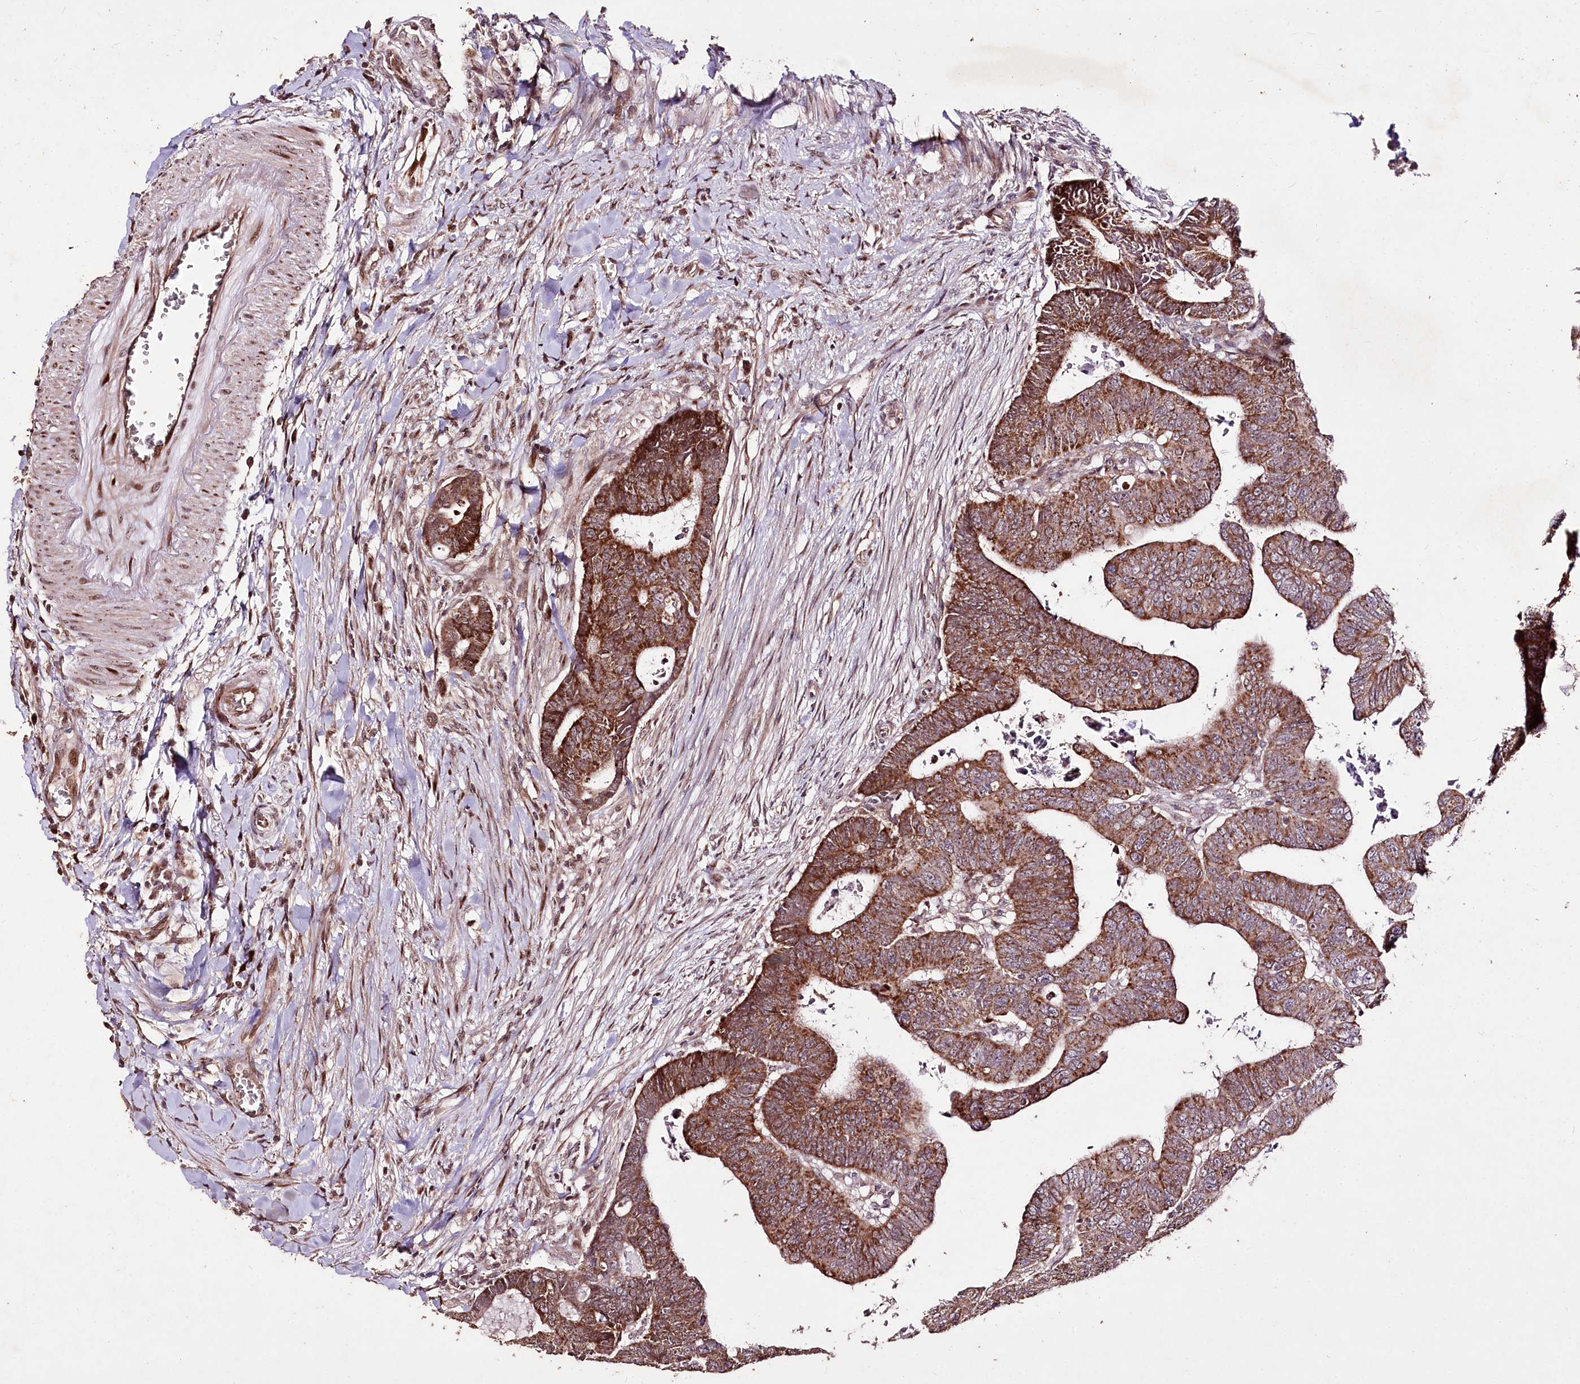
{"staining": {"intensity": "moderate", "quantity": ">75%", "location": "cytoplasmic/membranous"}, "tissue": "colorectal cancer", "cell_type": "Tumor cells", "image_type": "cancer", "snomed": [{"axis": "morphology", "description": "Normal tissue, NOS"}, {"axis": "morphology", "description": "Adenocarcinoma, NOS"}, {"axis": "topography", "description": "Rectum"}], "caption": "Adenocarcinoma (colorectal) tissue reveals moderate cytoplasmic/membranous expression in about >75% of tumor cells, visualized by immunohistochemistry.", "gene": "CARD19", "patient": {"sex": "female", "age": 65}}